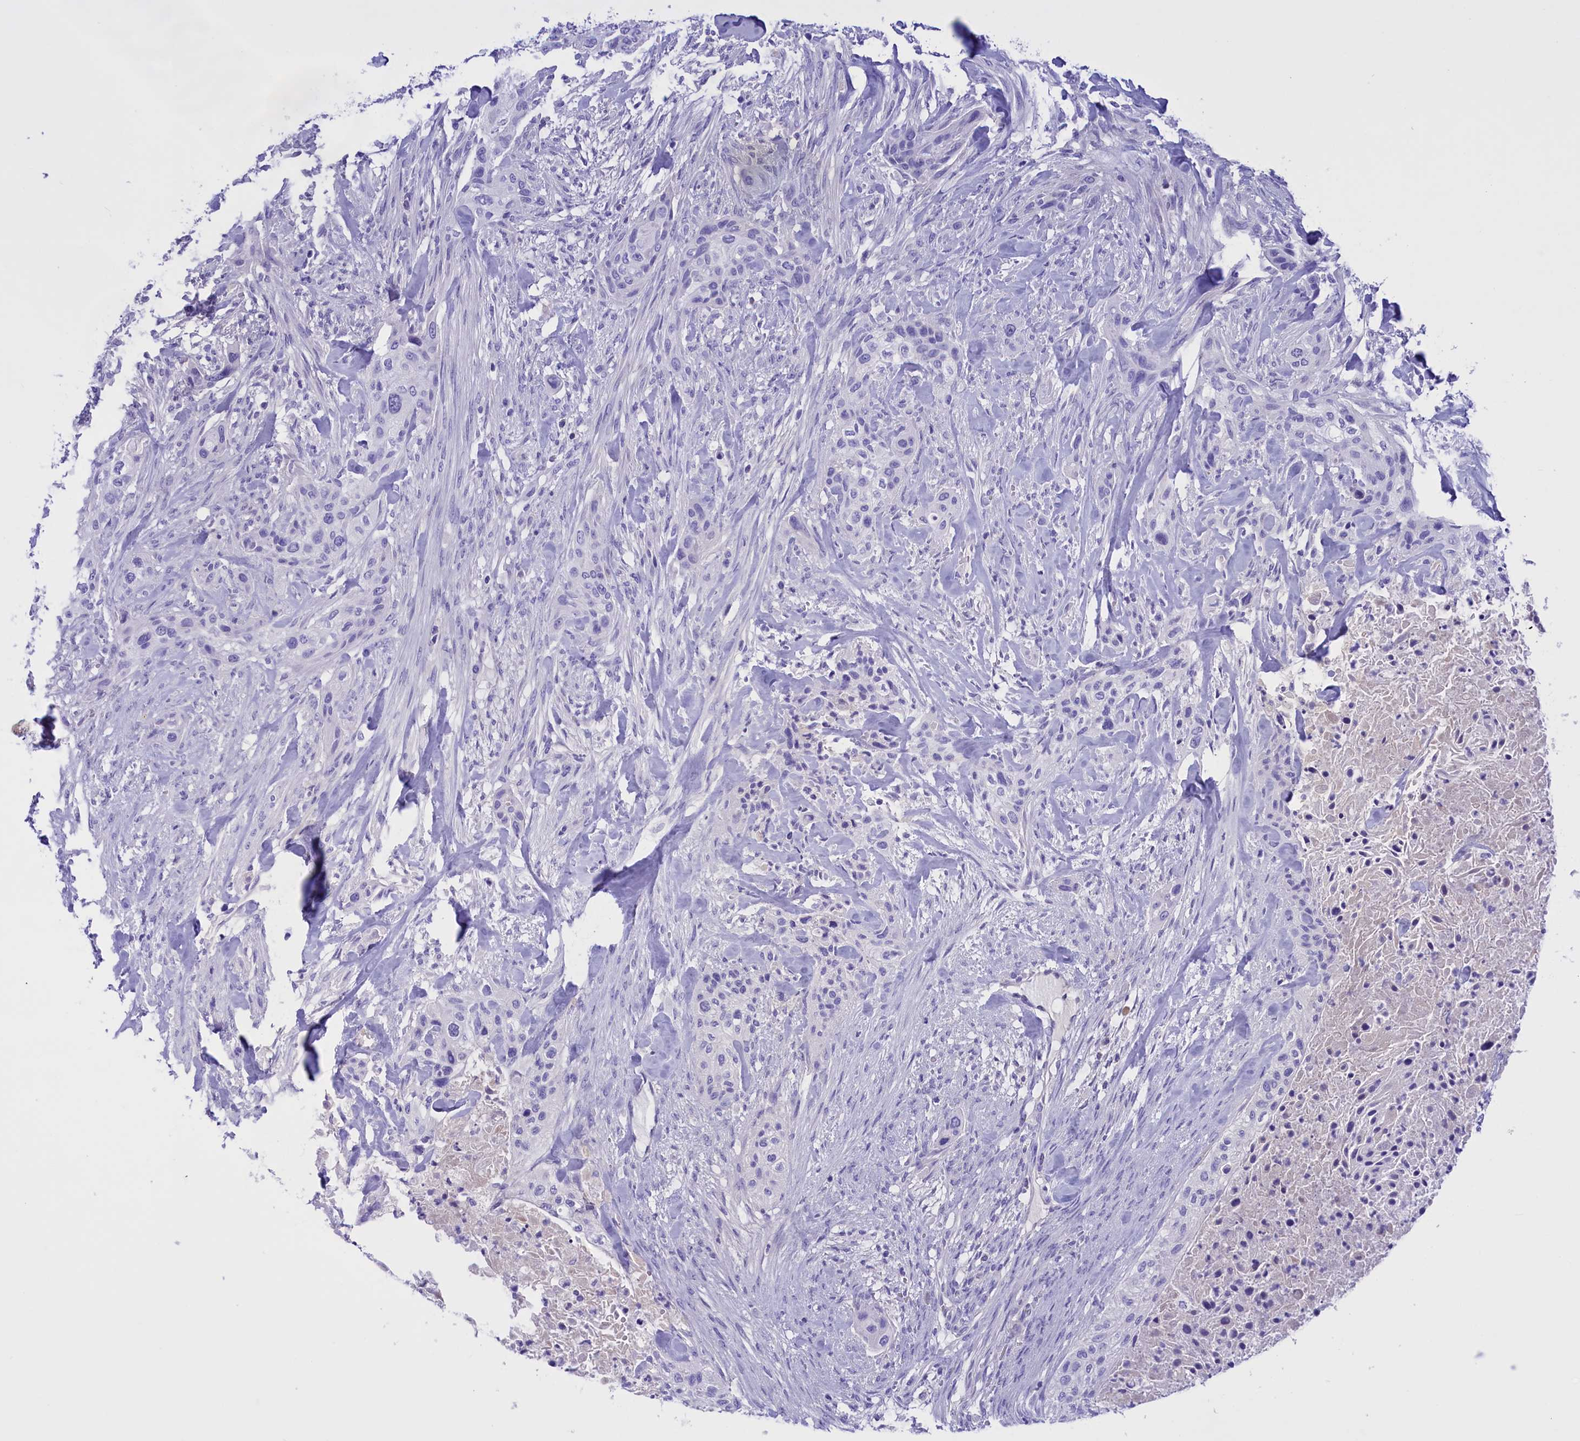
{"staining": {"intensity": "negative", "quantity": "none", "location": "none"}, "tissue": "urothelial cancer", "cell_type": "Tumor cells", "image_type": "cancer", "snomed": [{"axis": "morphology", "description": "Urothelial carcinoma, High grade"}, {"axis": "topography", "description": "Urinary bladder"}], "caption": "This is a image of immunohistochemistry (IHC) staining of high-grade urothelial carcinoma, which shows no expression in tumor cells.", "gene": "PROK2", "patient": {"sex": "male", "age": 35}}